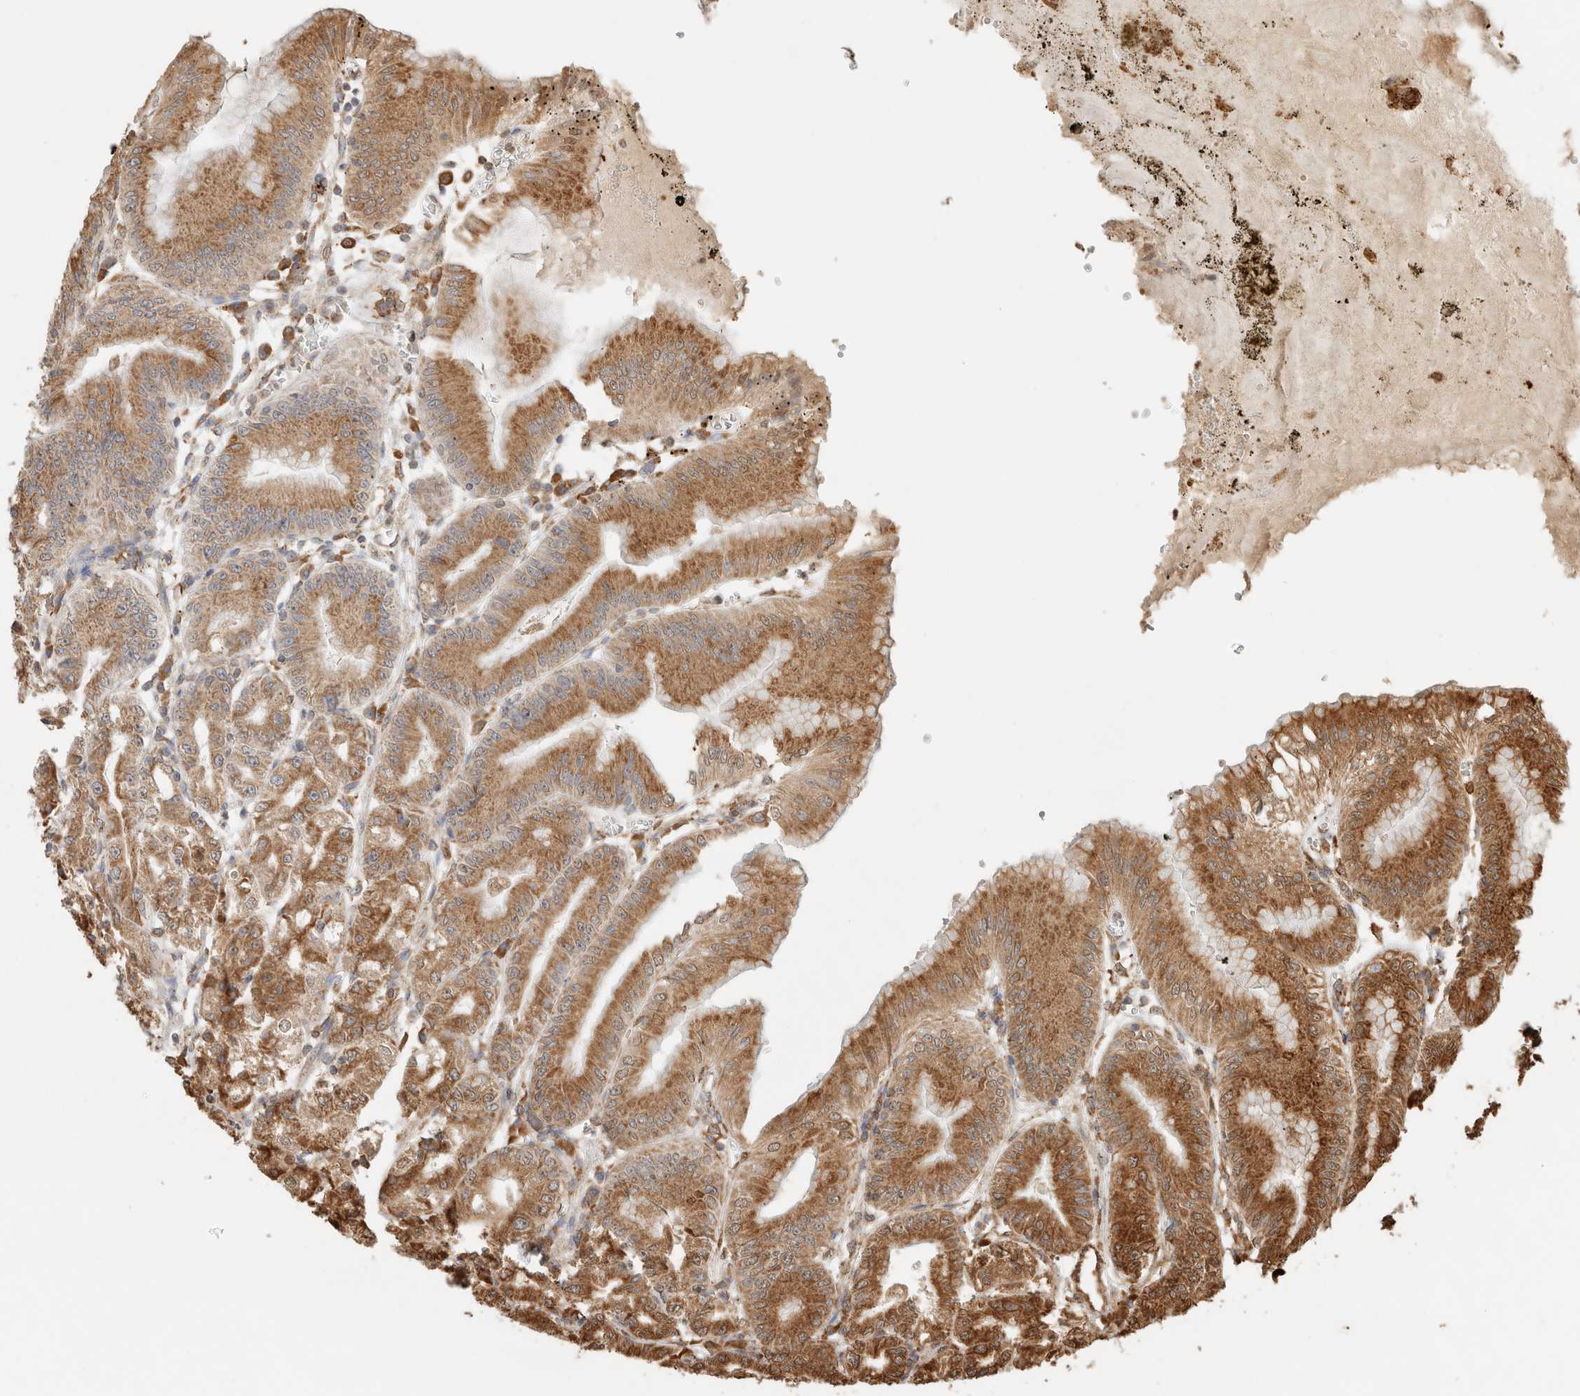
{"staining": {"intensity": "moderate", "quantity": ">75%", "location": "cytoplasmic/membranous"}, "tissue": "stomach", "cell_type": "Glandular cells", "image_type": "normal", "snomed": [{"axis": "morphology", "description": "Normal tissue, NOS"}, {"axis": "topography", "description": "Stomach, lower"}], "caption": "Stomach stained with immunohistochemistry (IHC) displays moderate cytoplasmic/membranous staining in about >75% of glandular cells. The staining was performed using DAB (3,3'-diaminobenzidine) to visualize the protein expression in brown, while the nuclei were stained in blue with hematoxylin (Magnification: 20x).", "gene": "ERAP1", "patient": {"sex": "male", "age": 71}}